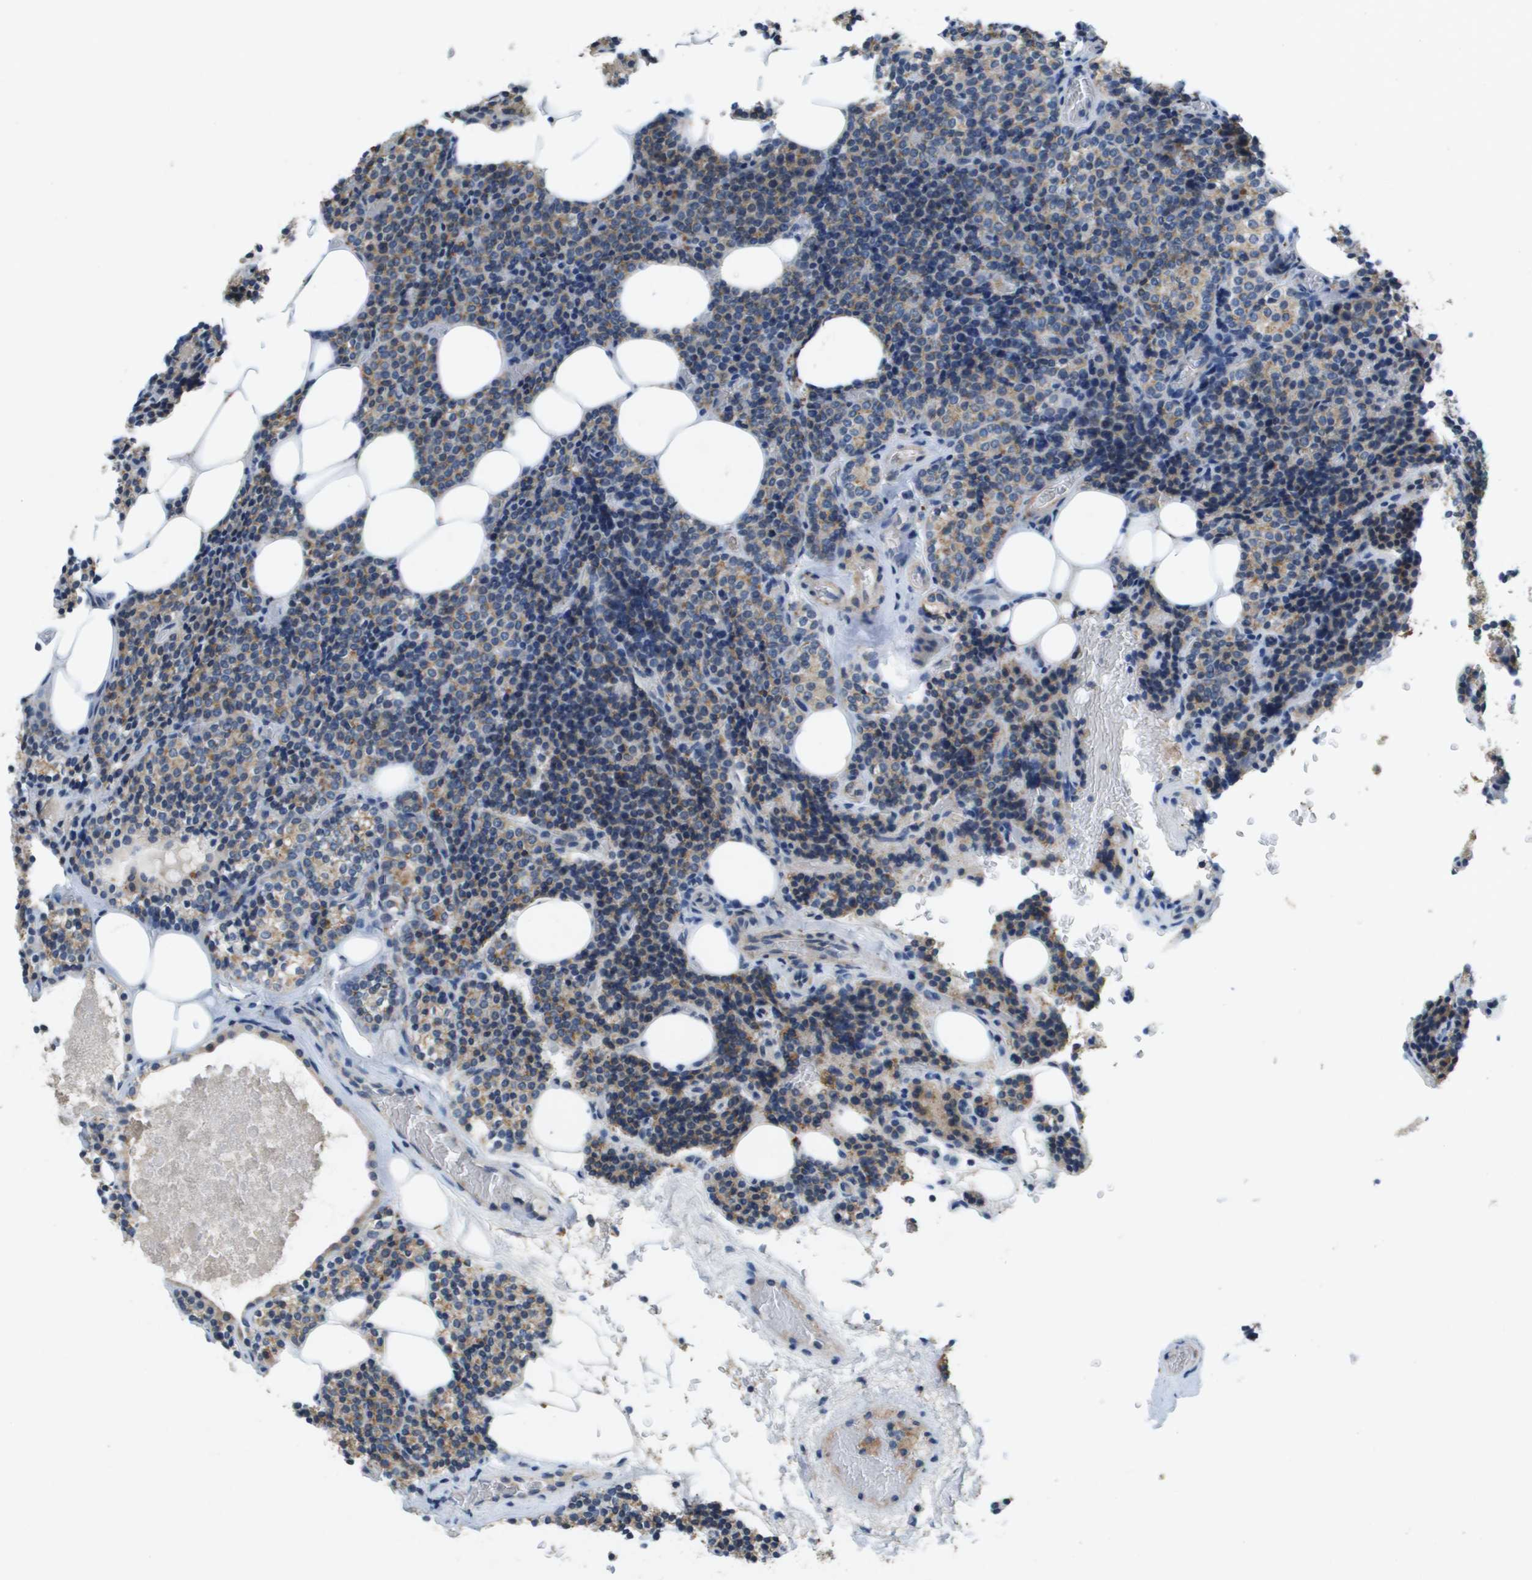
{"staining": {"intensity": "weak", "quantity": "25%-75%", "location": "cytoplasmic/membranous"}, "tissue": "parathyroid gland", "cell_type": "Glandular cells", "image_type": "normal", "snomed": [{"axis": "morphology", "description": "Normal tissue, NOS"}, {"axis": "morphology", "description": "Adenoma, NOS"}, {"axis": "topography", "description": "Parathyroid gland"}], "caption": "Protein analysis of unremarkable parathyroid gland reveals weak cytoplasmic/membranous staining in about 25%-75% of glandular cells. The staining was performed using DAB (3,3'-diaminobenzidine) to visualize the protein expression in brown, while the nuclei were stained in blue with hematoxylin (Magnification: 20x).", "gene": "B3GNT5", "patient": {"sex": "female", "age": 54}}